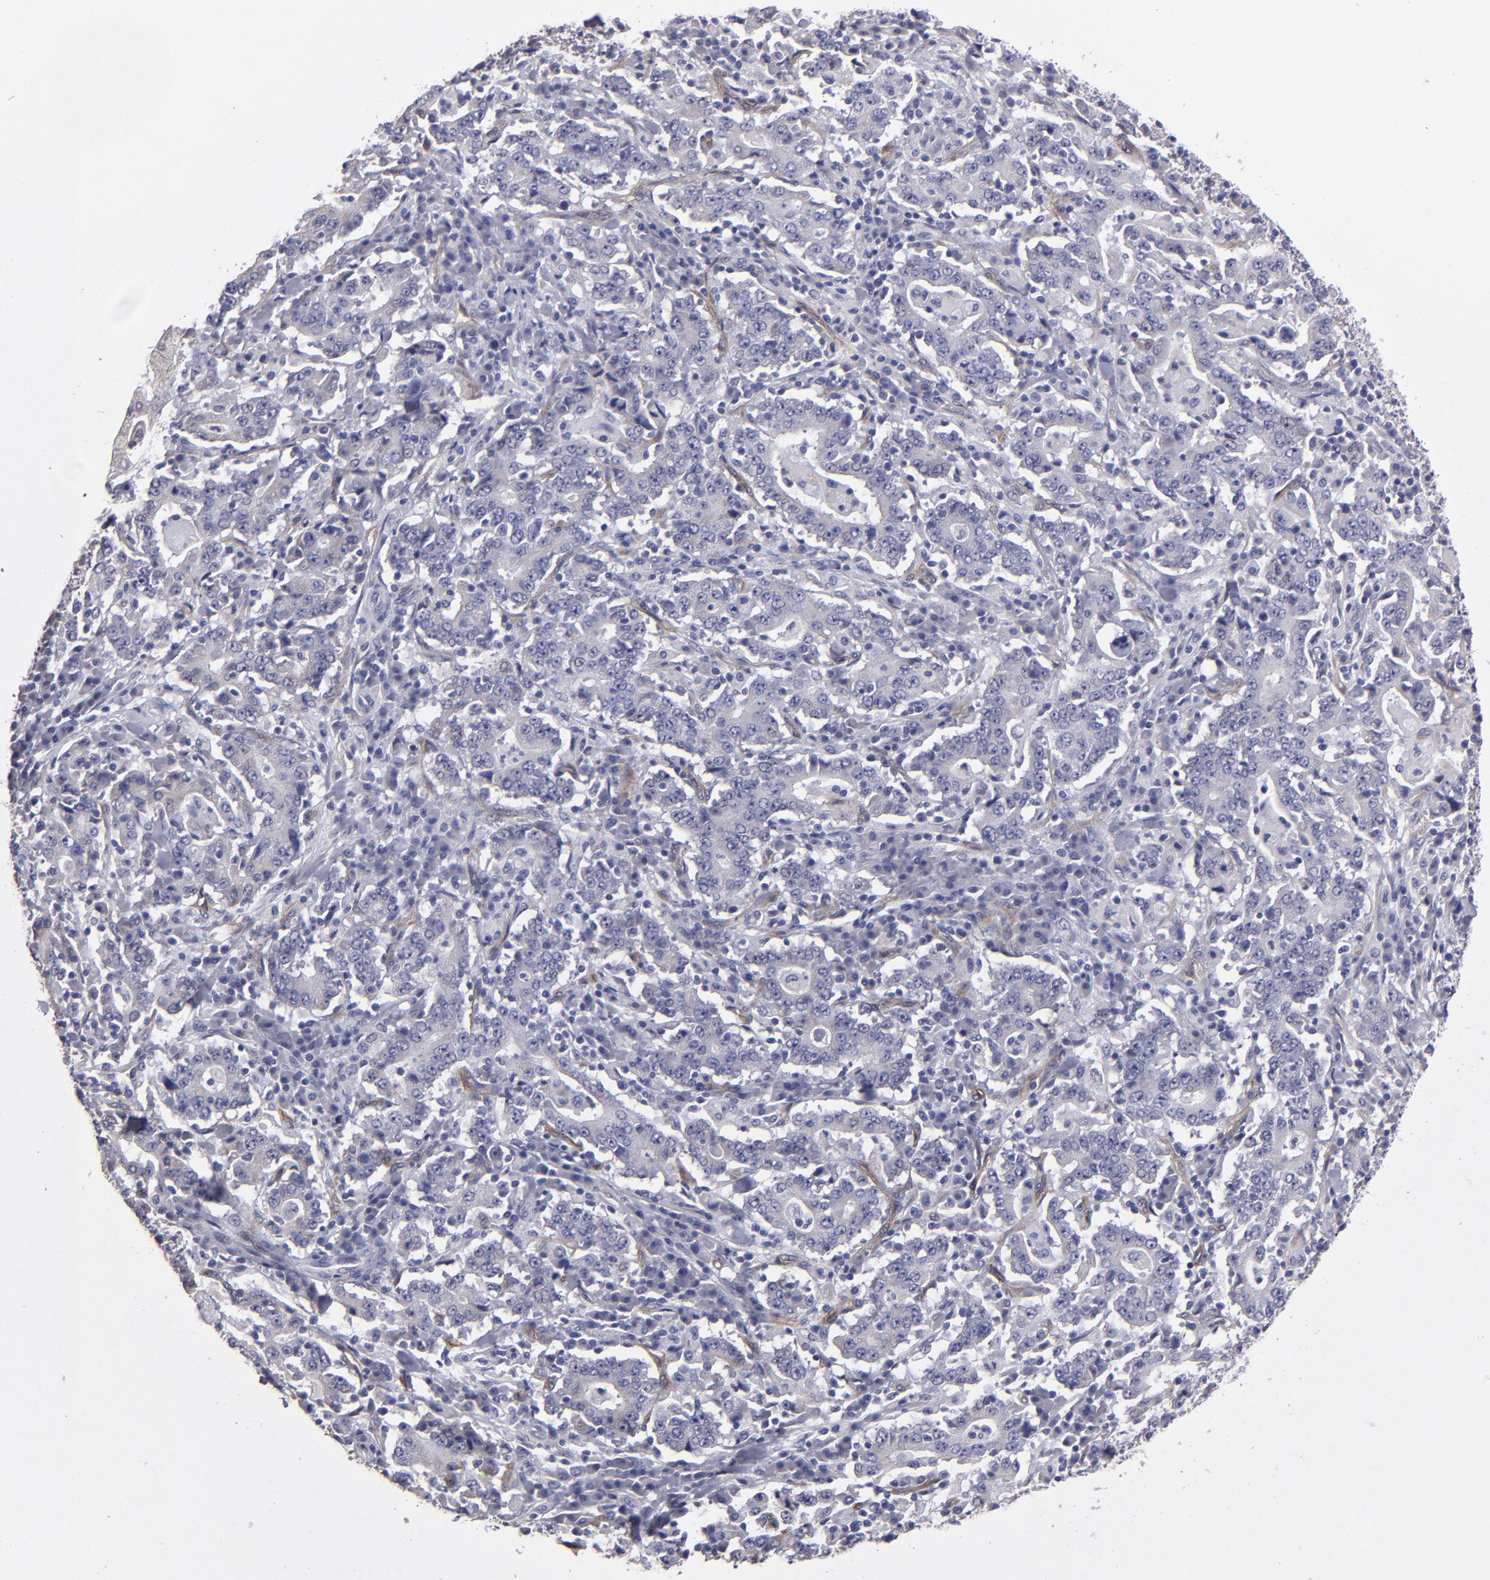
{"staining": {"intensity": "weak", "quantity": "<25%", "location": "cytoplasmic/membranous"}, "tissue": "stomach cancer", "cell_type": "Tumor cells", "image_type": "cancer", "snomed": [{"axis": "morphology", "description": "Normal tissue, NOS"}, {"axis": "morphology", "description": "Adenocarcinoma, NOS"}, {"axis": "topography", "description": "Stomach, upper"}, {"axis": "topography", "description": "Stomach"}], "caption": "IHC photomicrograph of neoplastic tissue: adenocarcinoma (stomach) stained with DAB reveals no significant protein staining in tumor cells.", "gene": "ZNF175", "patient": {"sex": "male", "age": 59}}